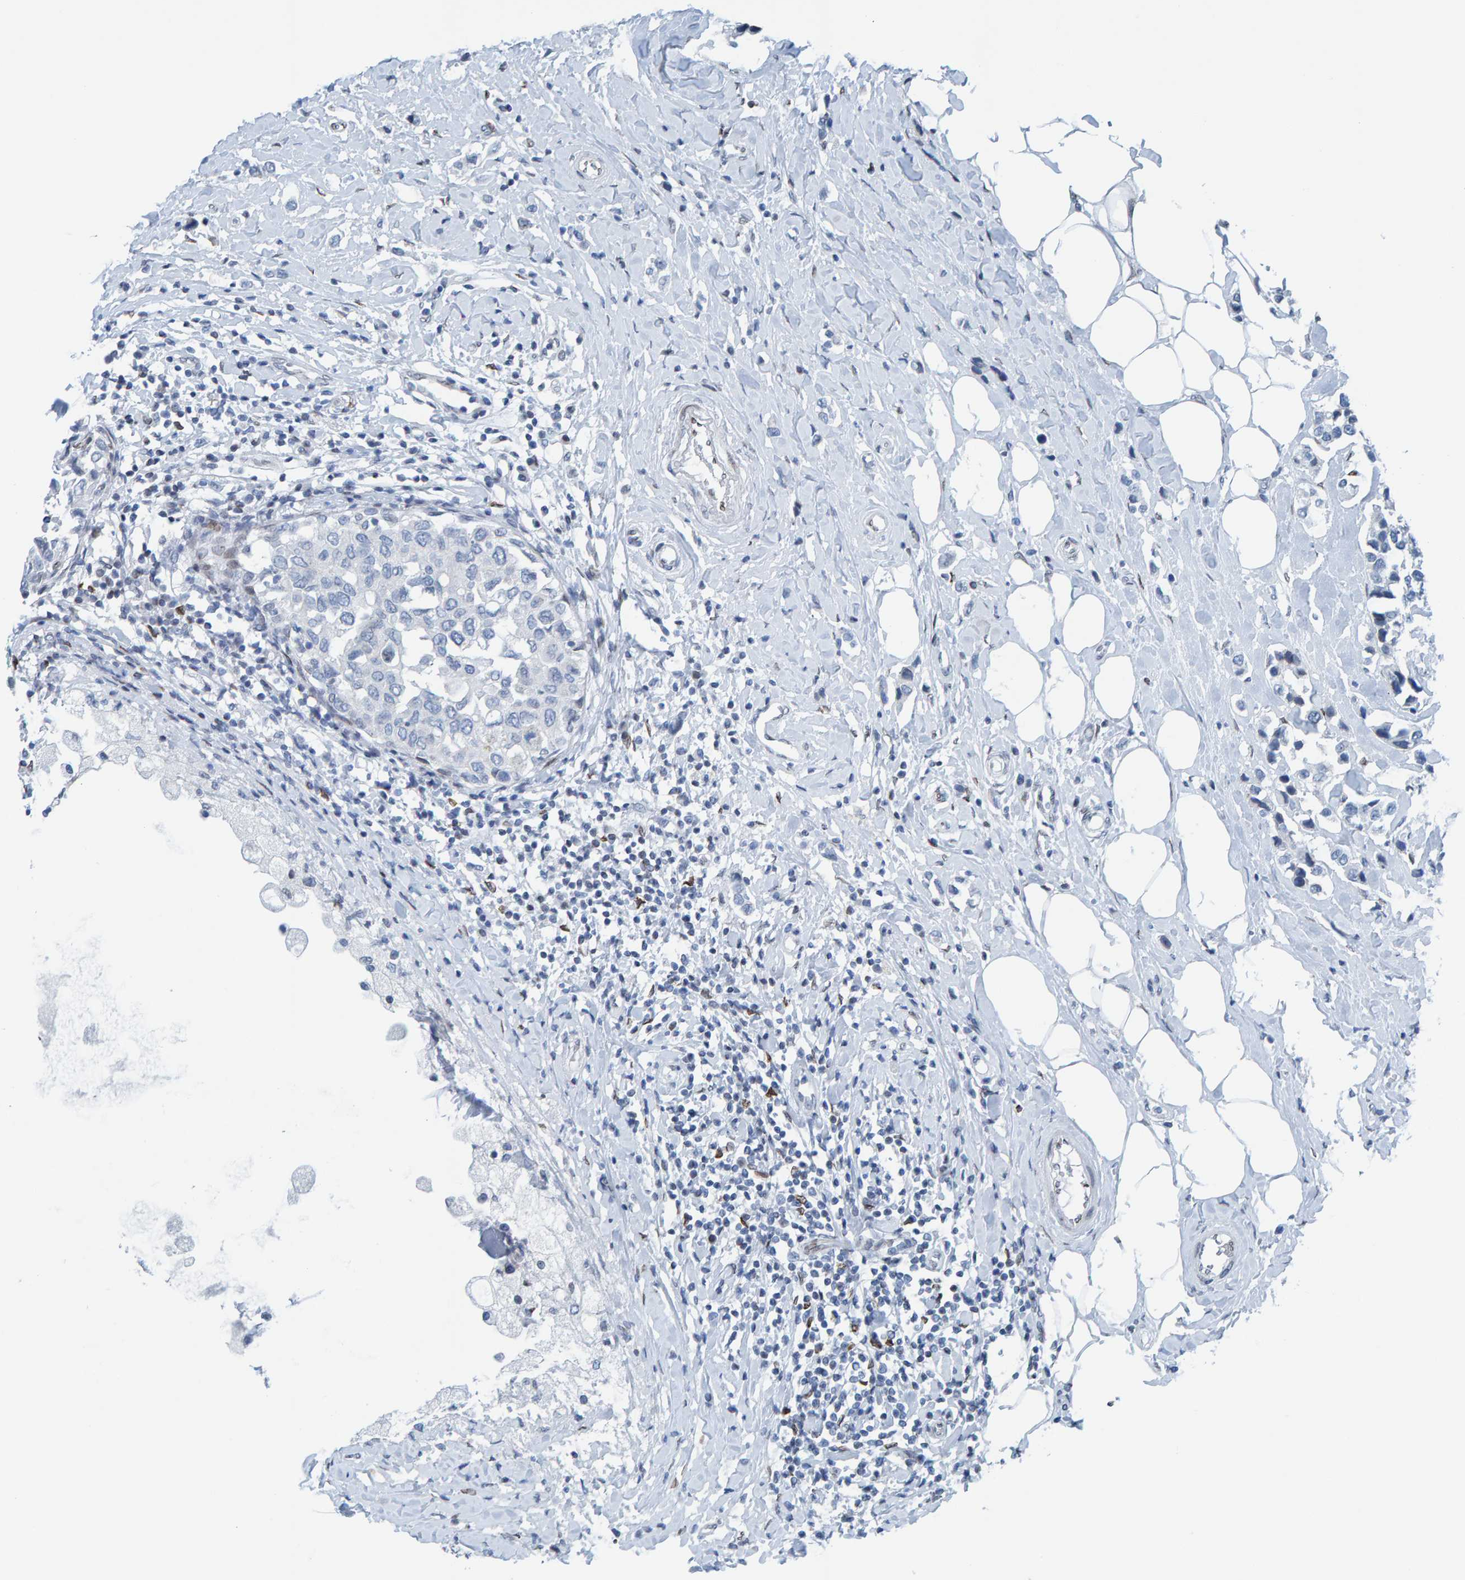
{"staining": {"intensity": "negative", "quantity": "none", "location": "none"}, "tissue": "breast cancer", "cell_type": "Tumor cells", "image_type": "cancer", "snomed": [{"axis": "morphology", "description": "Normal tissue, NOS"}, {"axis": "morphology", "description": "Duct carcinoma"}, {"axis": "topography", "description": "Breast"}], "caption": "DAB immunohistochemical staining of breast cancer reveals no significant staining in tumor cells. The staining was performed using DAB to visualize the protein expression in brown, while the nuclei were stained in blue with hematoxylin (Magnification: 20x).", "gene": "LMNB2", "patient": {"sex": "female", "age": 50}}